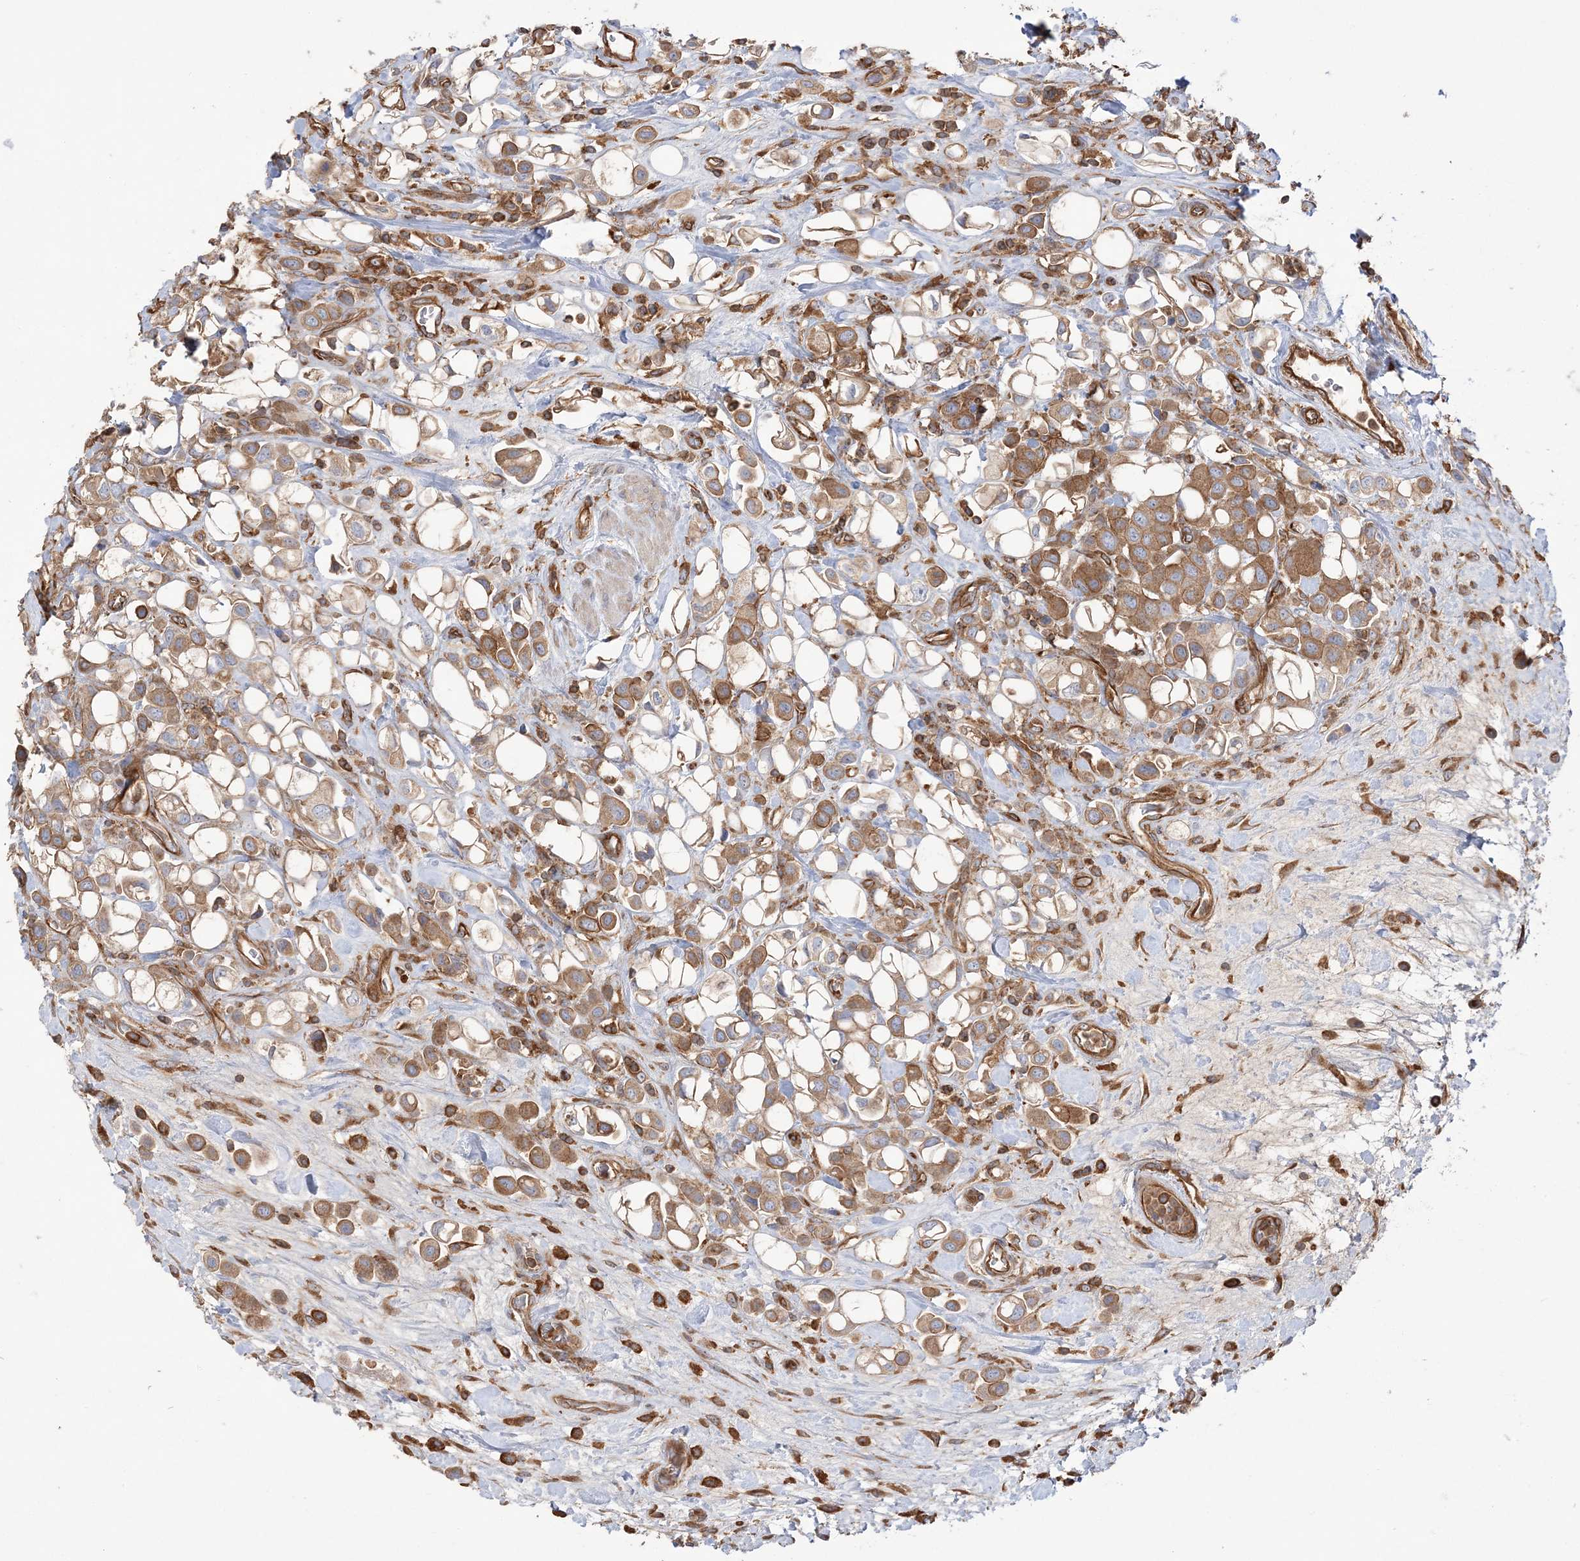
{"staining": {"intensity": "moderate", "quantity": ">75%", "location": "cytoplasmic/membranous"}, "tissue": "urothelial cancer", "cell_type": "Tumor cells", "image_type": "cancer", "snomed": [{"axis": "morphology", "description": "Urothelial carcinoma, High grade"}, {"axis": "topography", "description": "Urinary bladder"}], "caption": "Tumor cells exhibit medium levels of moderate cytoplasmic/membranous positivity in about >75% of cells in human urothelial cancer.", "gene": "TBC1D5", "patient": {"sex": "male", "age": 50}}